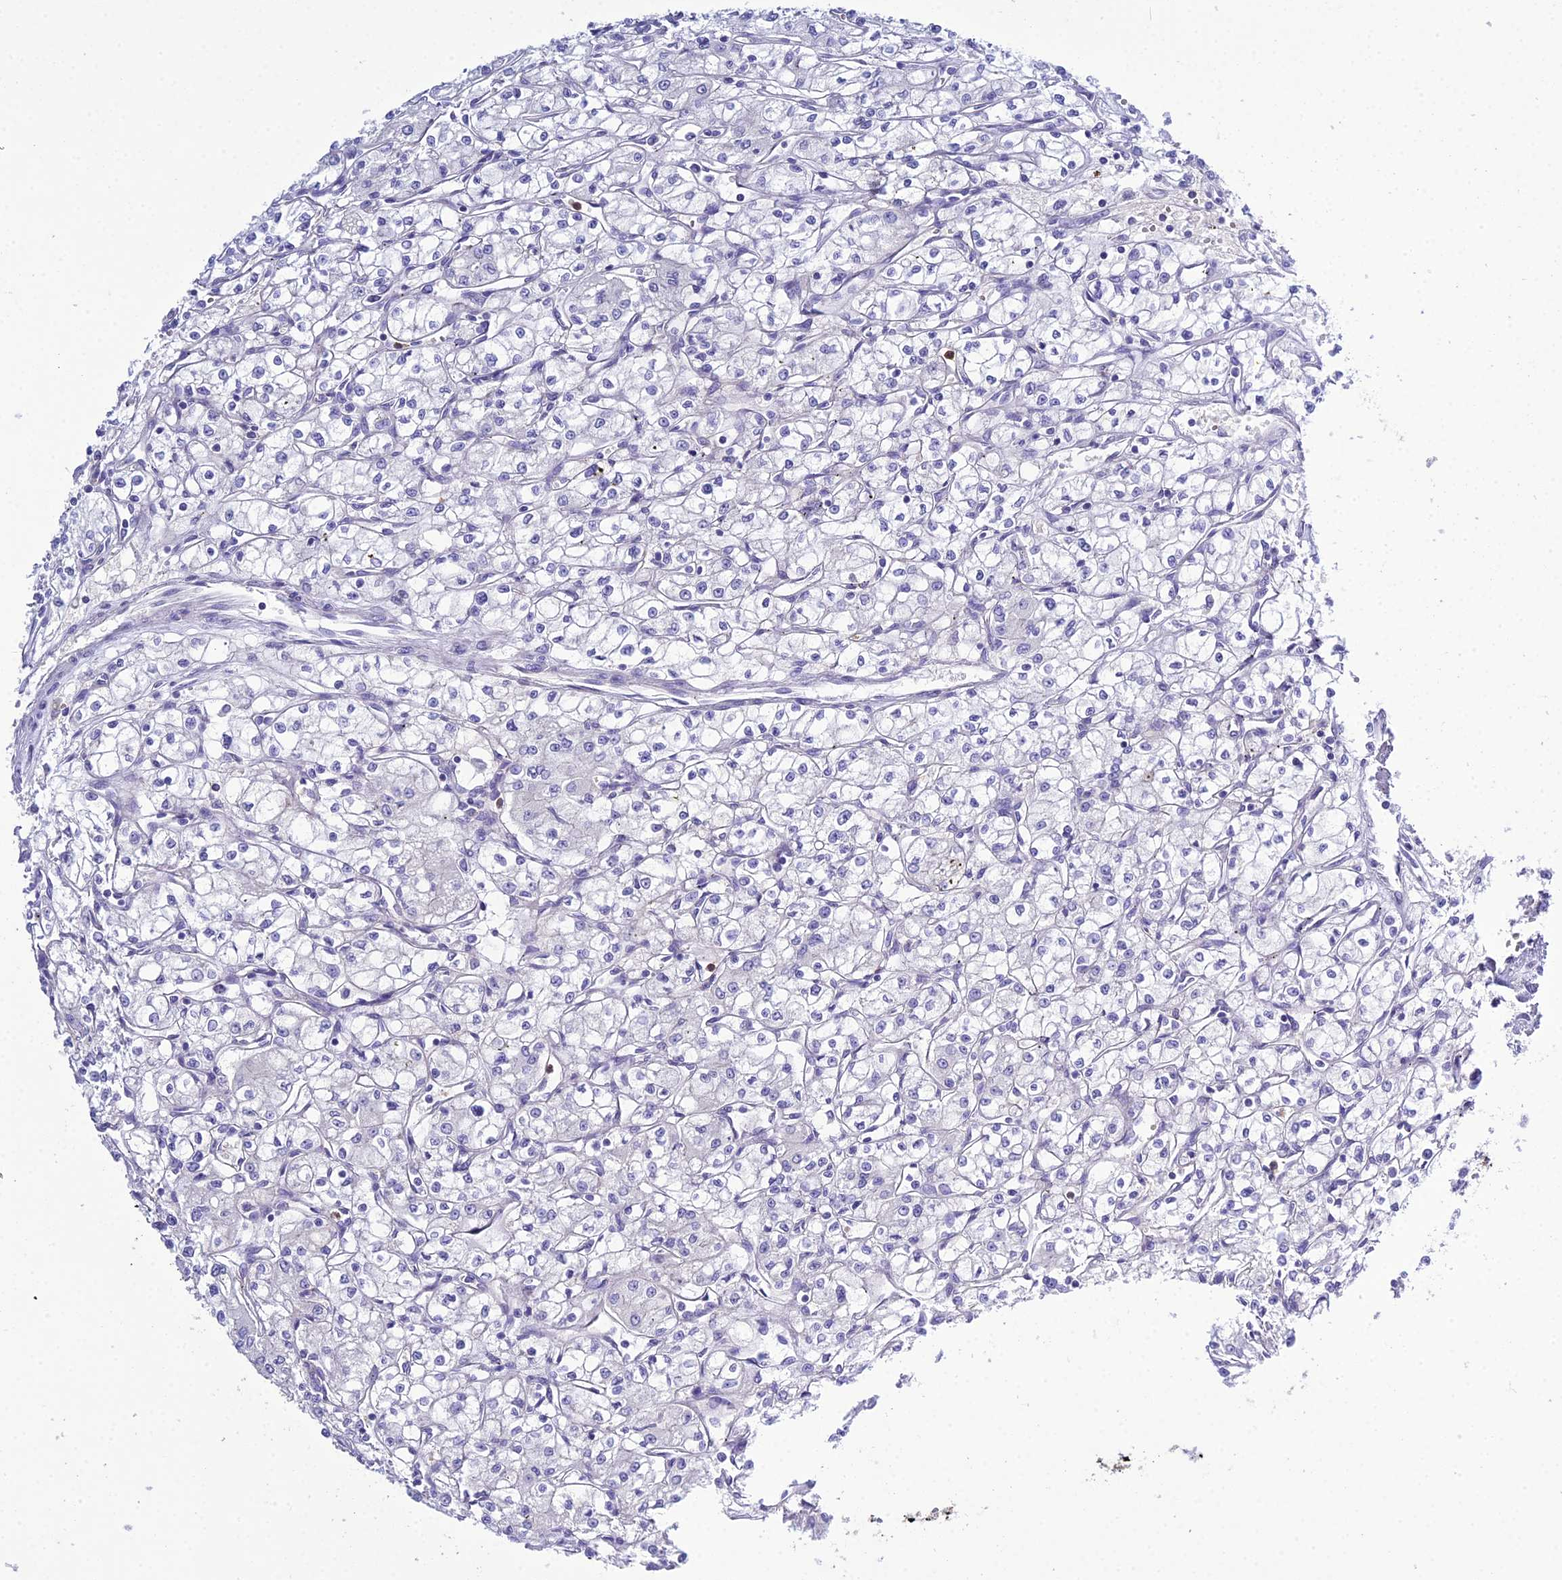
{"staining": {"intensity": "negative", "quantity": "none", "location": "none"}, "tissue": "renal cancer", "cell_type": "Tumor cells", "image_type": "cancer", "snomed": [{"axis": "morphology", "description": "Adenocarcinoma, NOS"}, {"axis": "topography", "description": "Kidney"}], "caption": "Immunohistochemistry (IHC) of human adenocarcinoma (renal) reveals no expression in tumor cells.", "gene": "OR1Q1", "patient": {"sex": "male", "age": 59}}